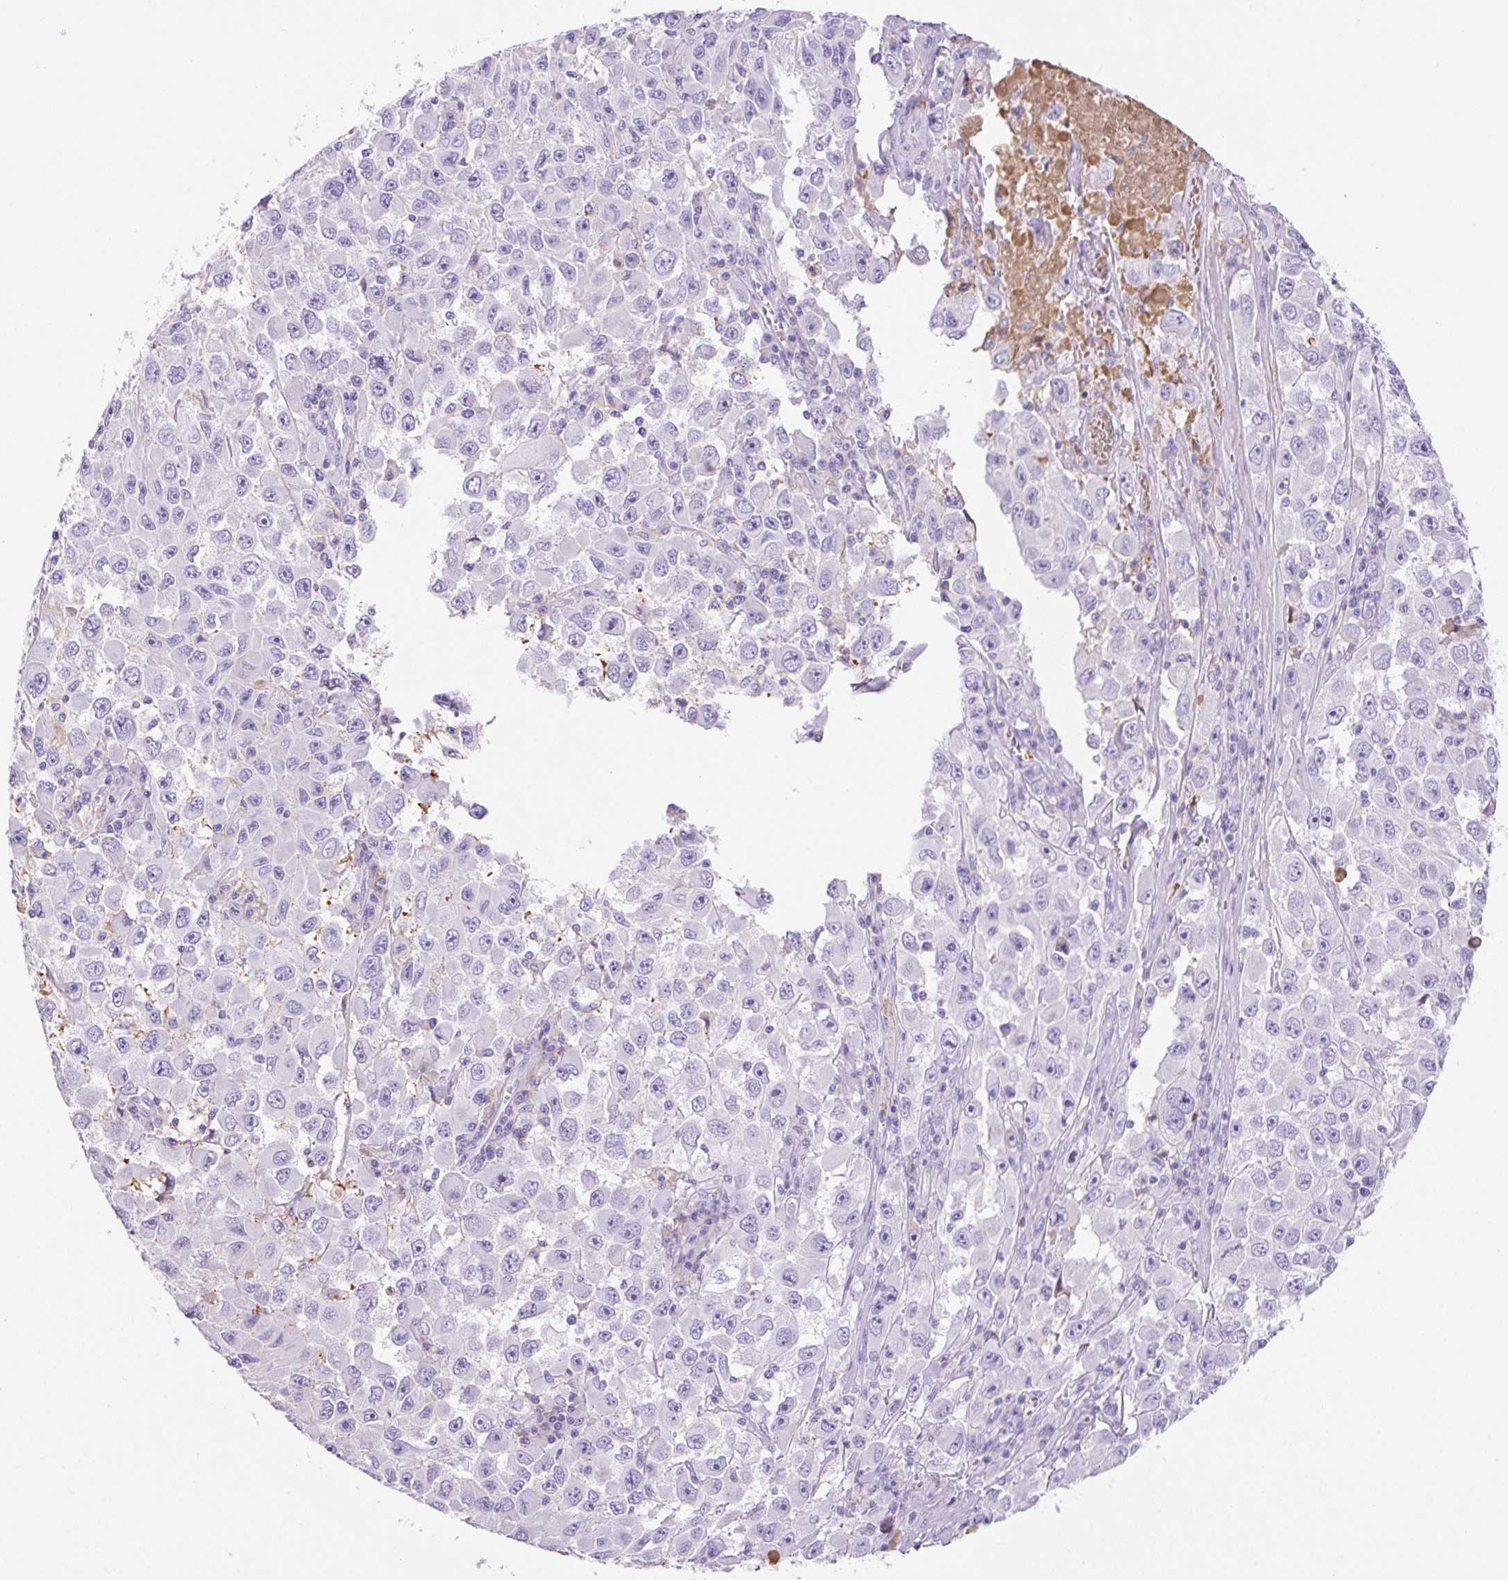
{"staining": {"intensity": "negative", "quantity": "none", "location": "none"}, "tissue": "melanoma", "cell_type": "Tumor cells", "image_type": "cancer", "snomed": [{"axis": "morphology", "description": "Malignant melanoma, Metastatic site"}, {"axis": "topography", "description": "Lymph node"}], "caption": "IHC histopathology image of neoplastic tissue: melanoma stained with DAB (3,3'-diaminobenzidine) demonstrates no significant protein positivity in tumor cells.", "gene": "TDRD15", "patient": {"sex": "female", "age": 67}}